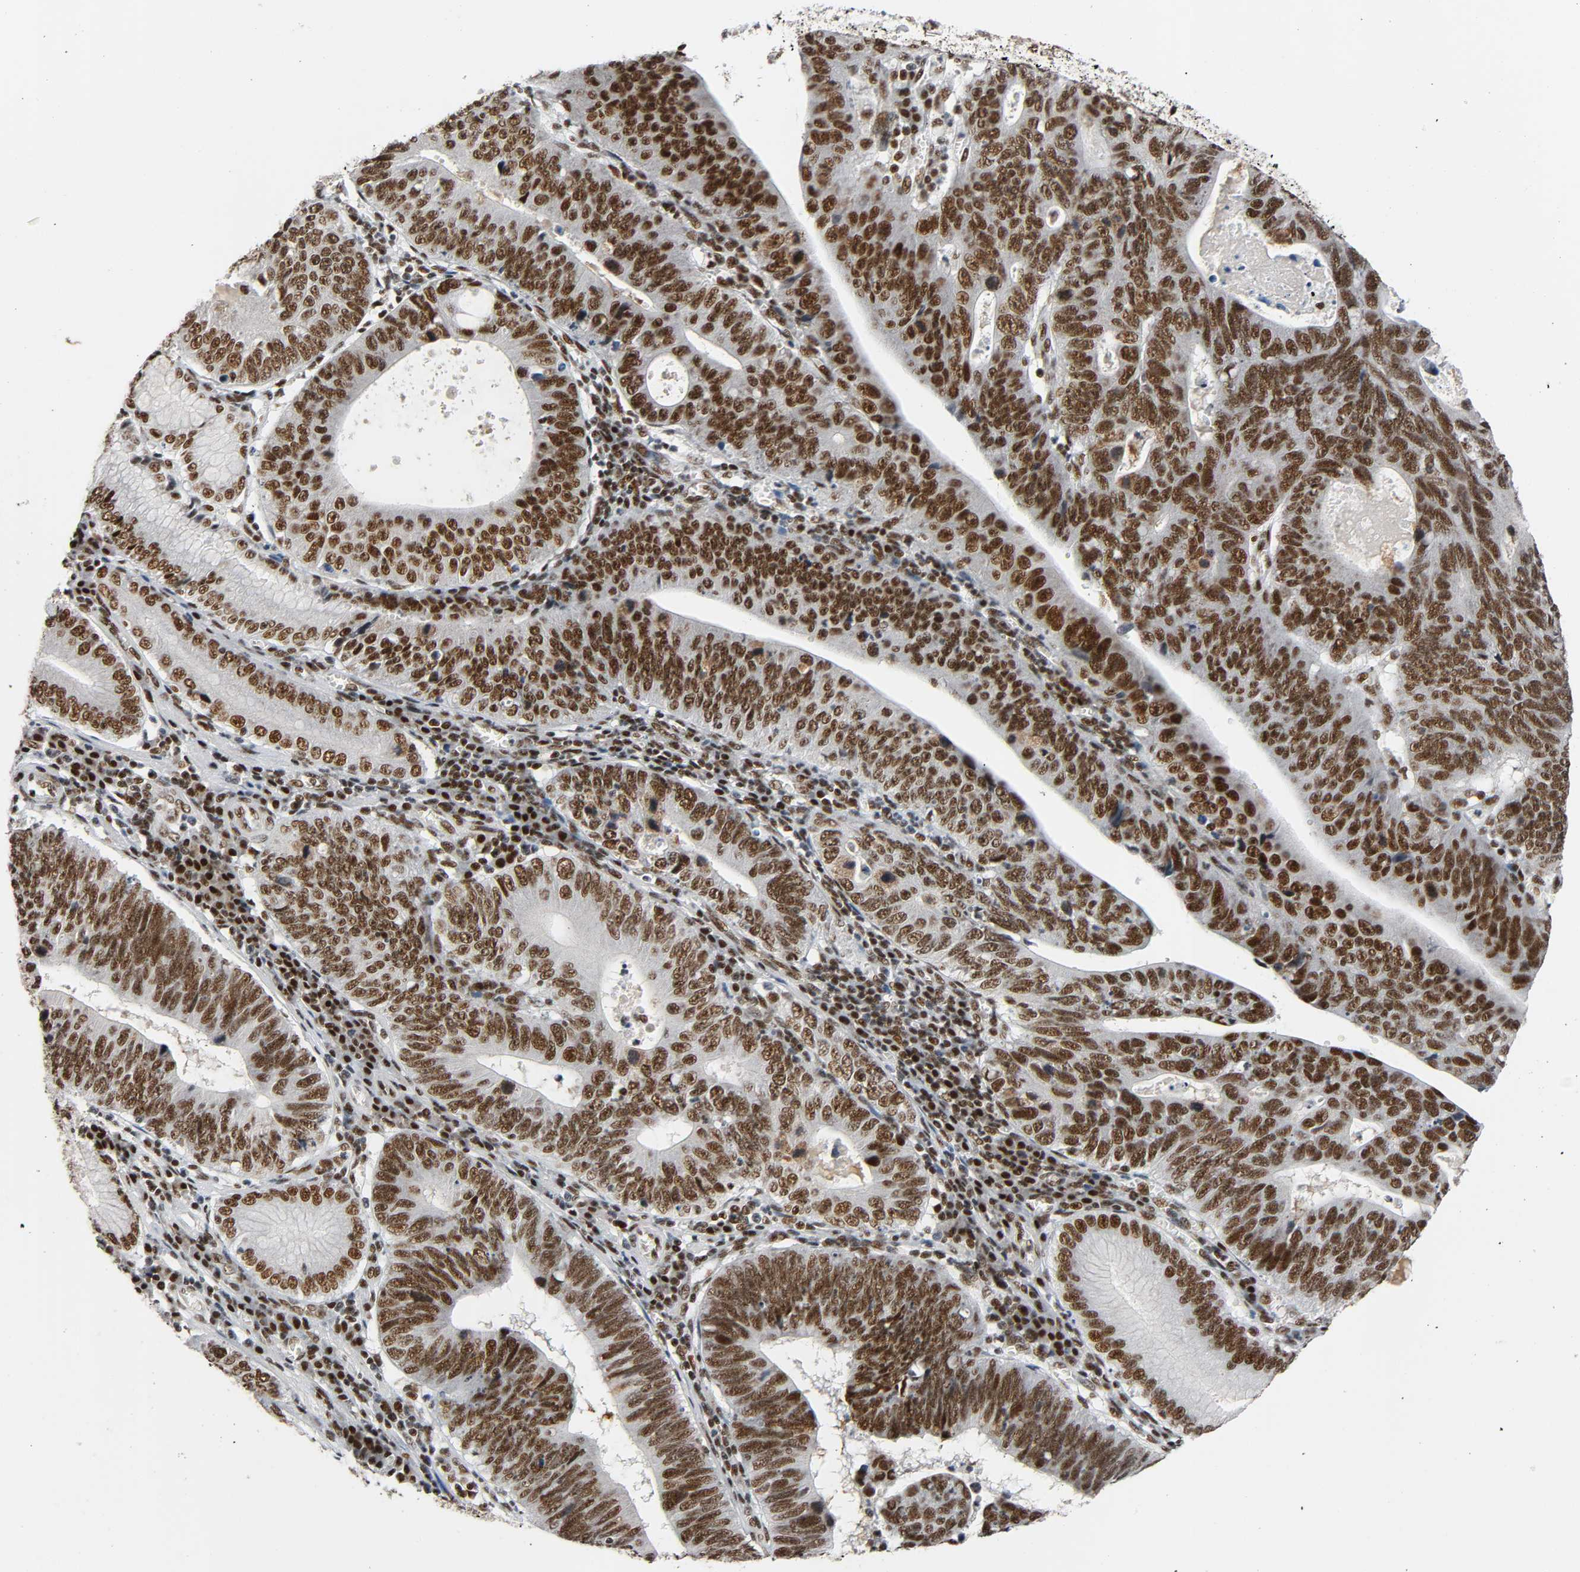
{"staining": {"intensity": "strong", "quantity": ">75%", "location": "nuclear"}, "tissue": "stomach cancer", "cell_type": "Tumor cells", "image_type": "cancer", "snomed": [{"axis": "morphology", "description": "Adenocarcinoma, NOS"}, {"axis": "topography", "description": "Stomach"}], "caption": "Tumor cells demonstrate high levels of strong nuclear positivity in approximately >75% of cells in human stomach cancer (adenocarcinoma).", "gene": "CDK9", "patient": {"sex": "male", "age": 59}}